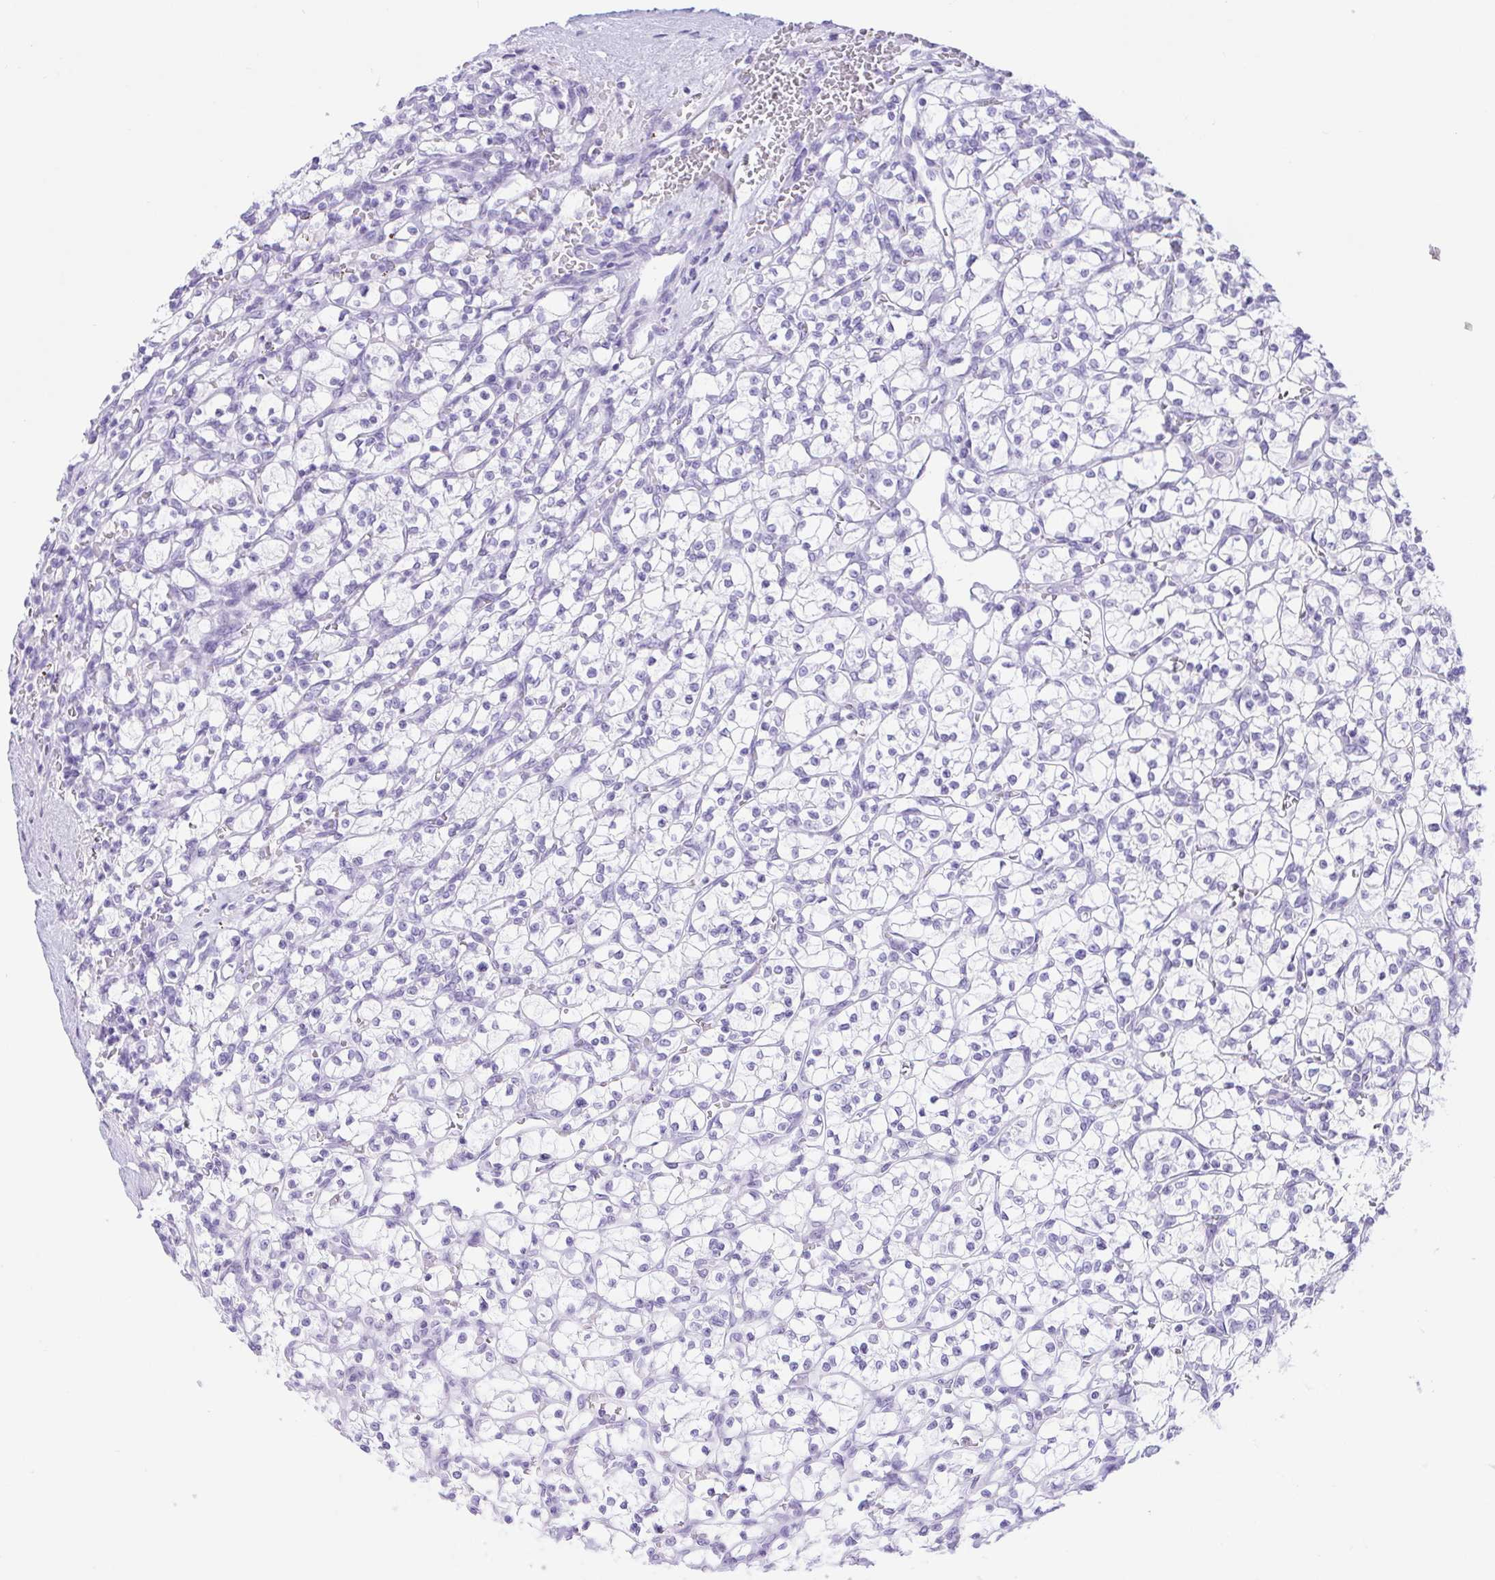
{"staining": {"intensity": "negative", "quantity": "none", "location": "none"}, "tissue": "renal cancer", "cell_type": "Tumor cells", "image_type": "cancer", "snomed": [{"axis": "morphology", "description": "Adenocarcinoma, NOS"}, {"axis": "topography", "description": "Kidney"}], "caption": "Histopathology image shows no significant protein expression in tumor cells of renal adenocarcinoma.", "gene": "ERP27", "patient": {"sex": "female", "age": 64}}